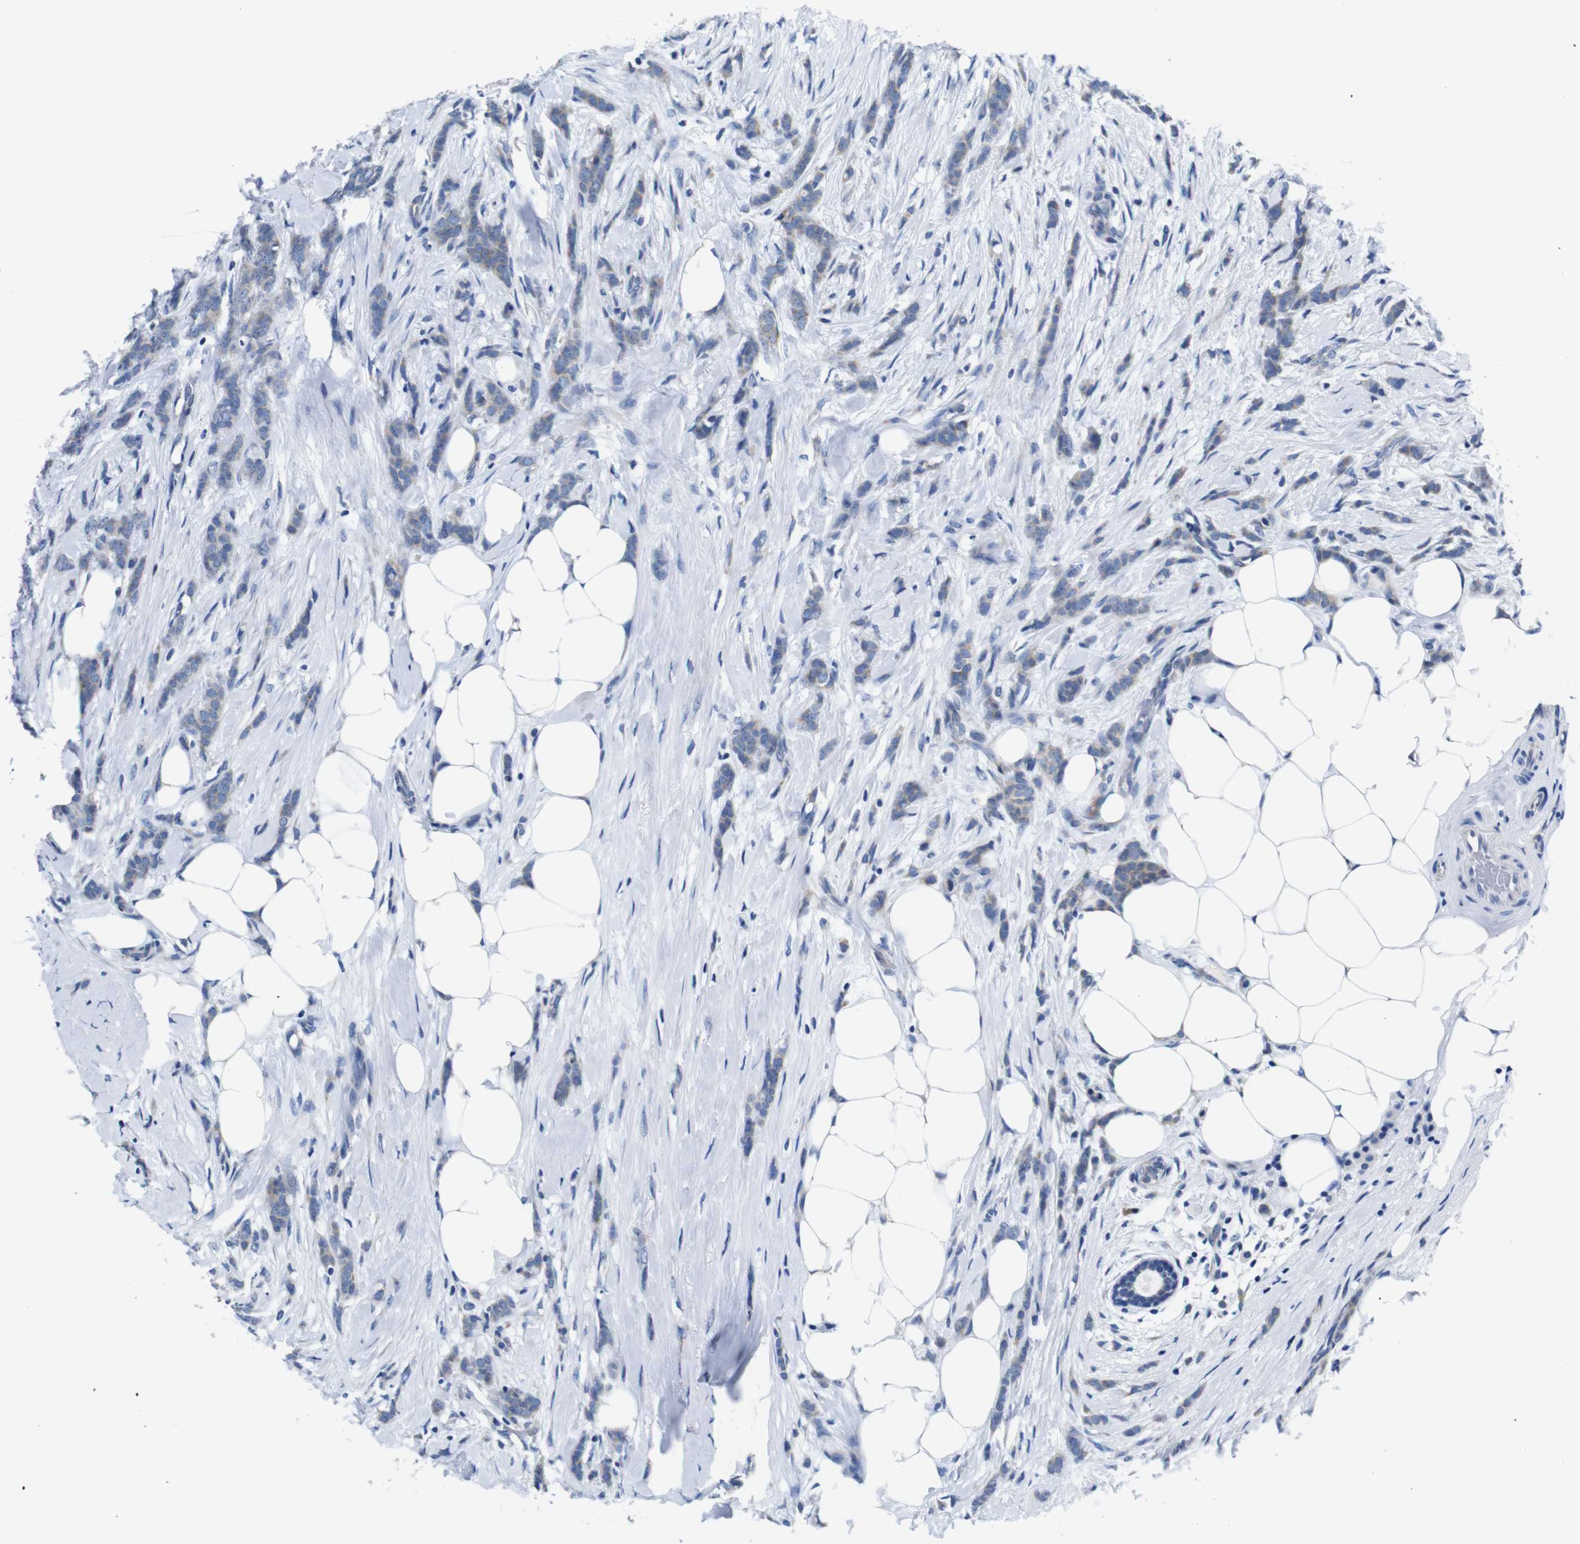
{"staining": {"intensity": "weak", "quantity": "<25%", "location": "cytoplasmic/membranous"}, "tissue": "breast cancer", "cell_type": "Tumor cells", "image_type": "cancer", "snomed": [{"axis": "morphology", "description": "Lobular carcinoma, in situ"}, {"axis": "morphology", "description": "Lobular carcinoma"}, {"axis": "topography", "description": "Breast"}], "caption": "Tumor cells are negative for brown protein staining in breast cancer (lobular carcinoma in situ).", "gene": "SNX19", "patient": {"sex": "female", "age": 41}}